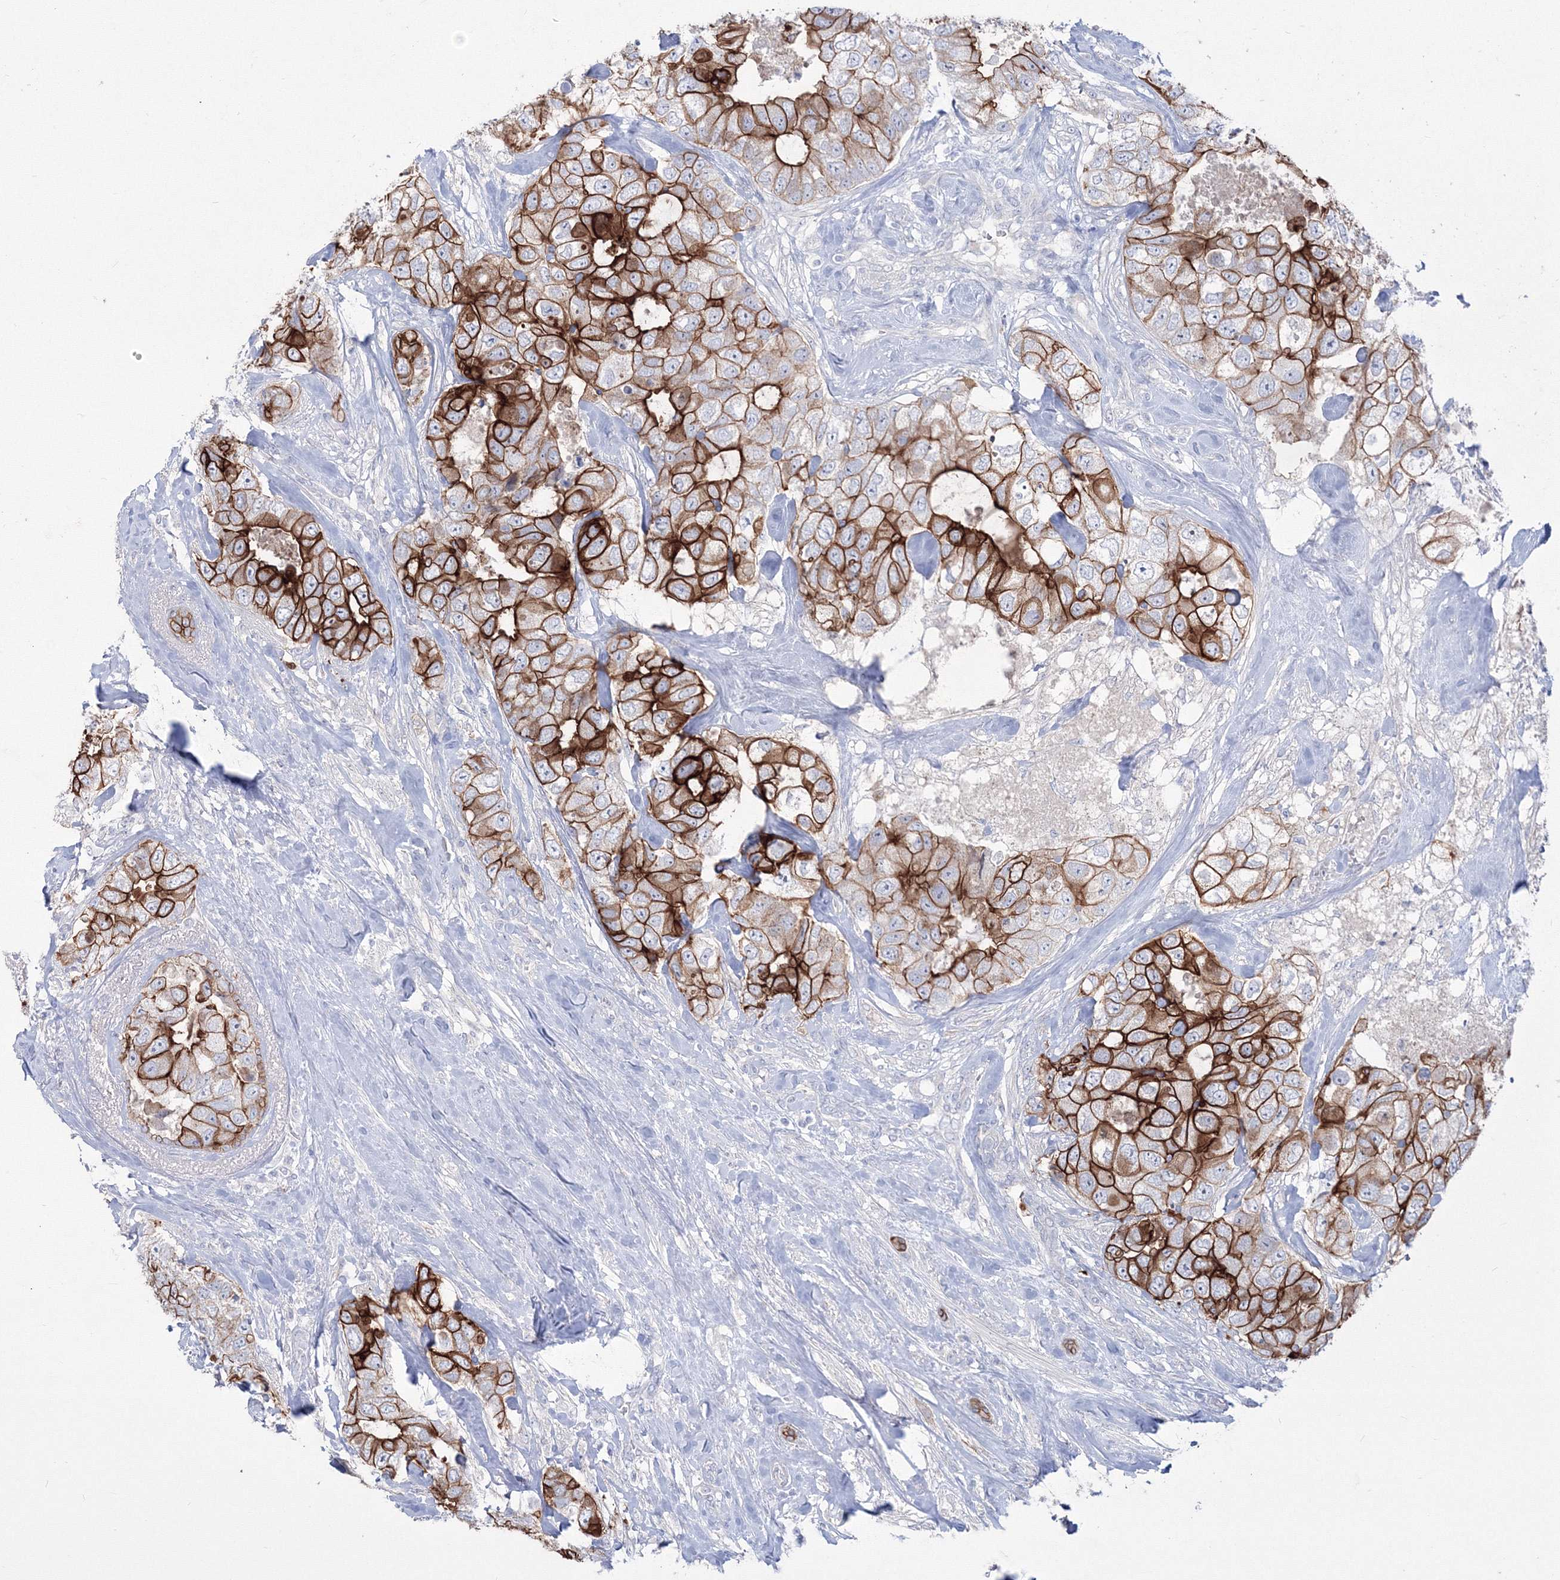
{"staining": {"intensity": "strong", "quantity": ">75%", "location": "cytoplasmic/membranous"}, "tissue": "breast cancer", "cell_type": "Tumor cells", "image_type": "cancer", "snomed": [{"axis": "morphology", "description": "Duct carcinoma"}, {"axis": "topography", "description": "Breast"}], "caption": "Immunohistochemistry (IHC) staining of breast cancer (intraductal carcinoma), which demonstrates high levels of strong cytoplasmic/membranous positivity in approximately >75% of tumor cells indicating strong cytoplasmic/membranous protein expression. The staining was performed using DAB (3,3'-diaminobenzidine) (brown) for protein detection and nuclei were counterstained in hematoxylin (blue).", "gene": "TMEM139", "patient": {"sex": "female", "age": 62}}